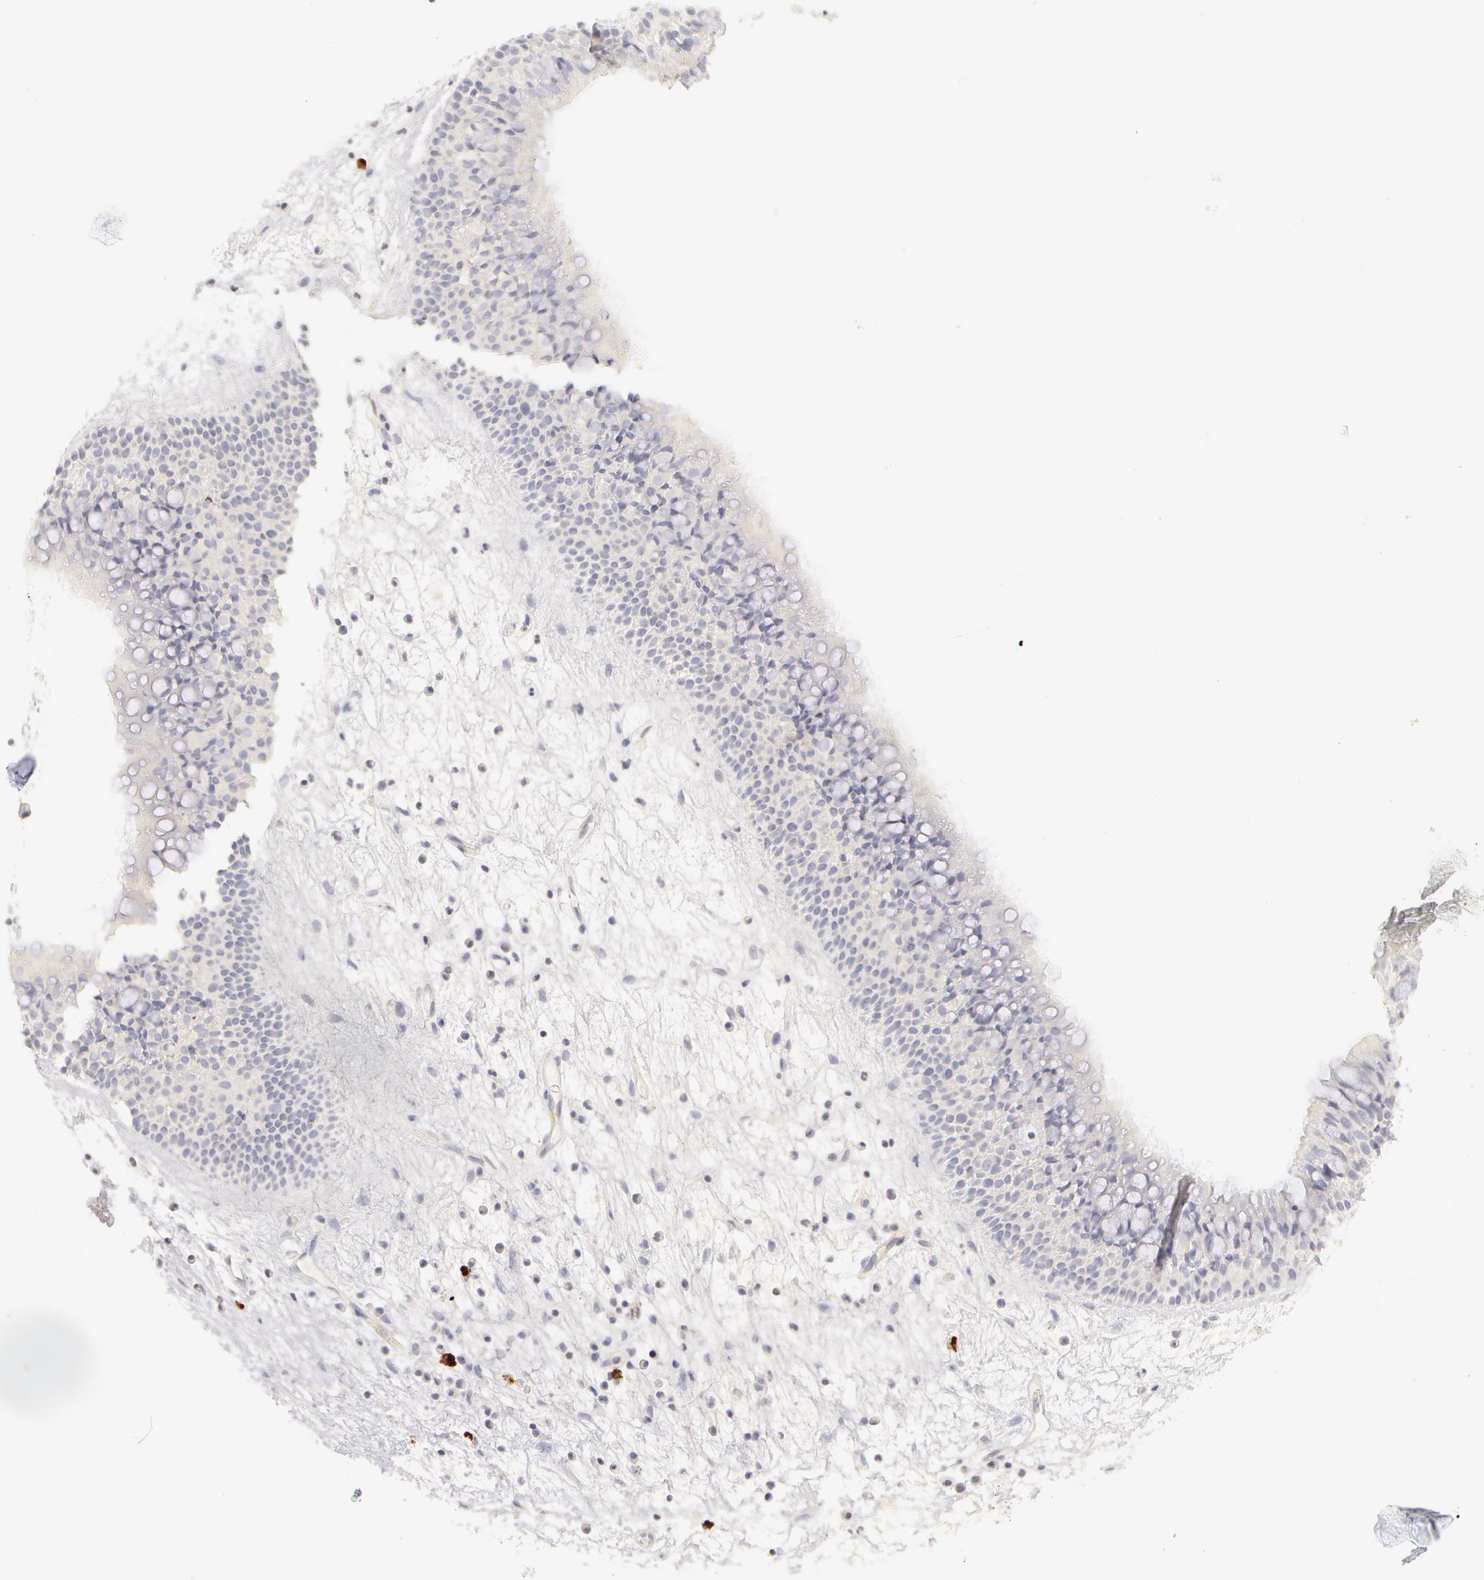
{"staining": {"intensity": "negative", "quantity": "none", "location": "none"}, "tissue": "nasopharynx", "cell_type": "Respiratory epithelial cells", "image_type": "normal", "snomed": [{"axis": "morphology", "description": "Normal tissue, NOS"}, {"axis": "topography", "description": "Nasopharynx"}], "caption": "Immunohistochemistry micrograph of normal nasopharynx: nasopharynx stained with DAB reveals no significant protein positivity in respiratory epithelial cells.", "gene": "ABCB1", "patient": {"sex": "male", "age": 63}}